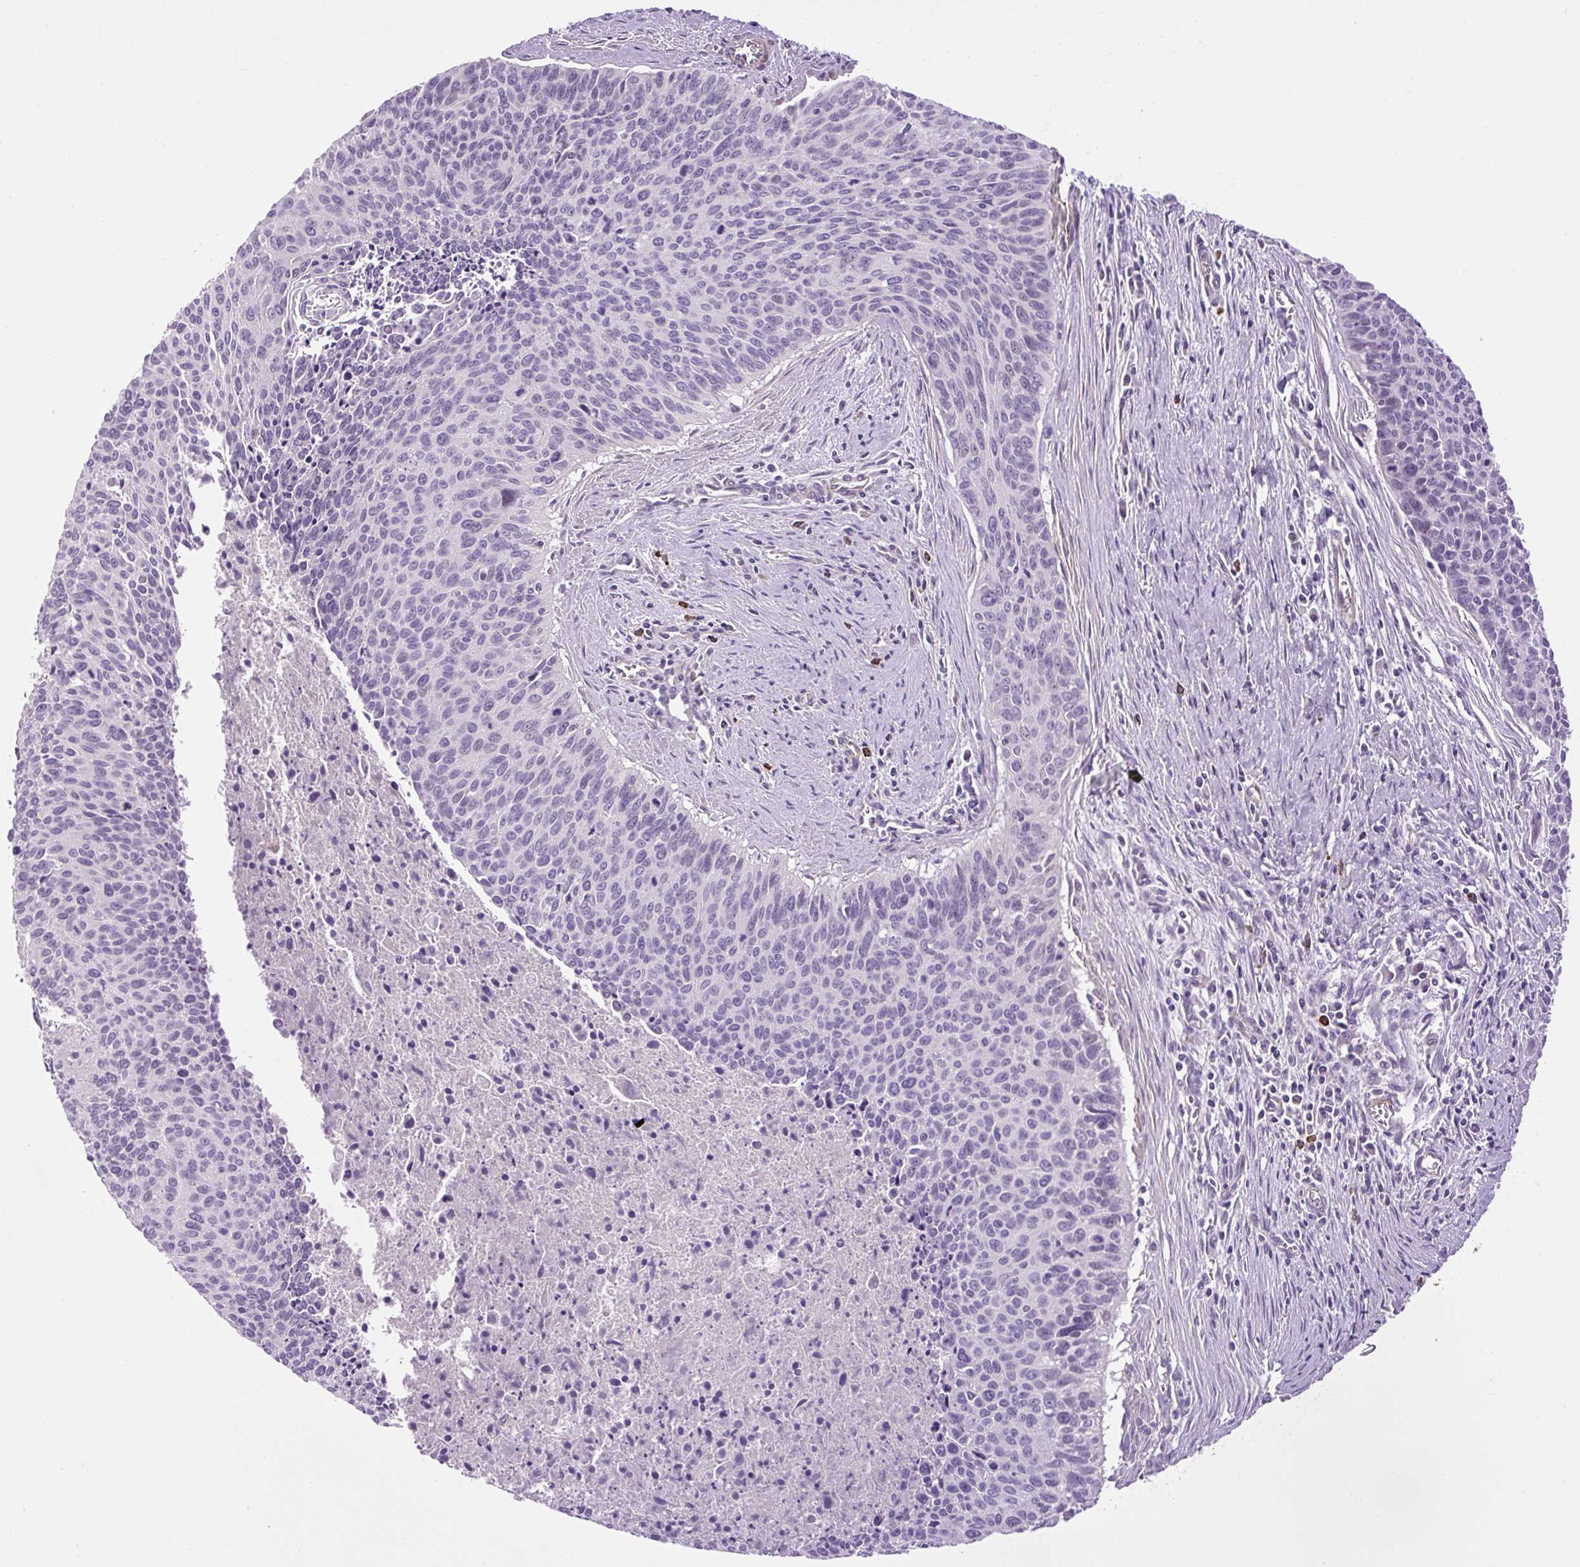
{"staining": {"intensity": "negative", "quantity": "none", "location": "none"}, "tissue": "cervical cancer", "cell_type": "Tumor cells", "image_type": "cancer", "snomed": [{"axis": "morphology", "description": "Squamous cell carcinoma, NOS"}, {"axis": "topography", "description": "Cervix"}], "caption": "DAB (3,3'-diaminobenzidine) immunohistochemical staining of human squamous cell carcinoma (cervical) displays no significant expression in tumor cells.", "gene": "VWA7", "patient": {"sex": "female", "age": 55}}